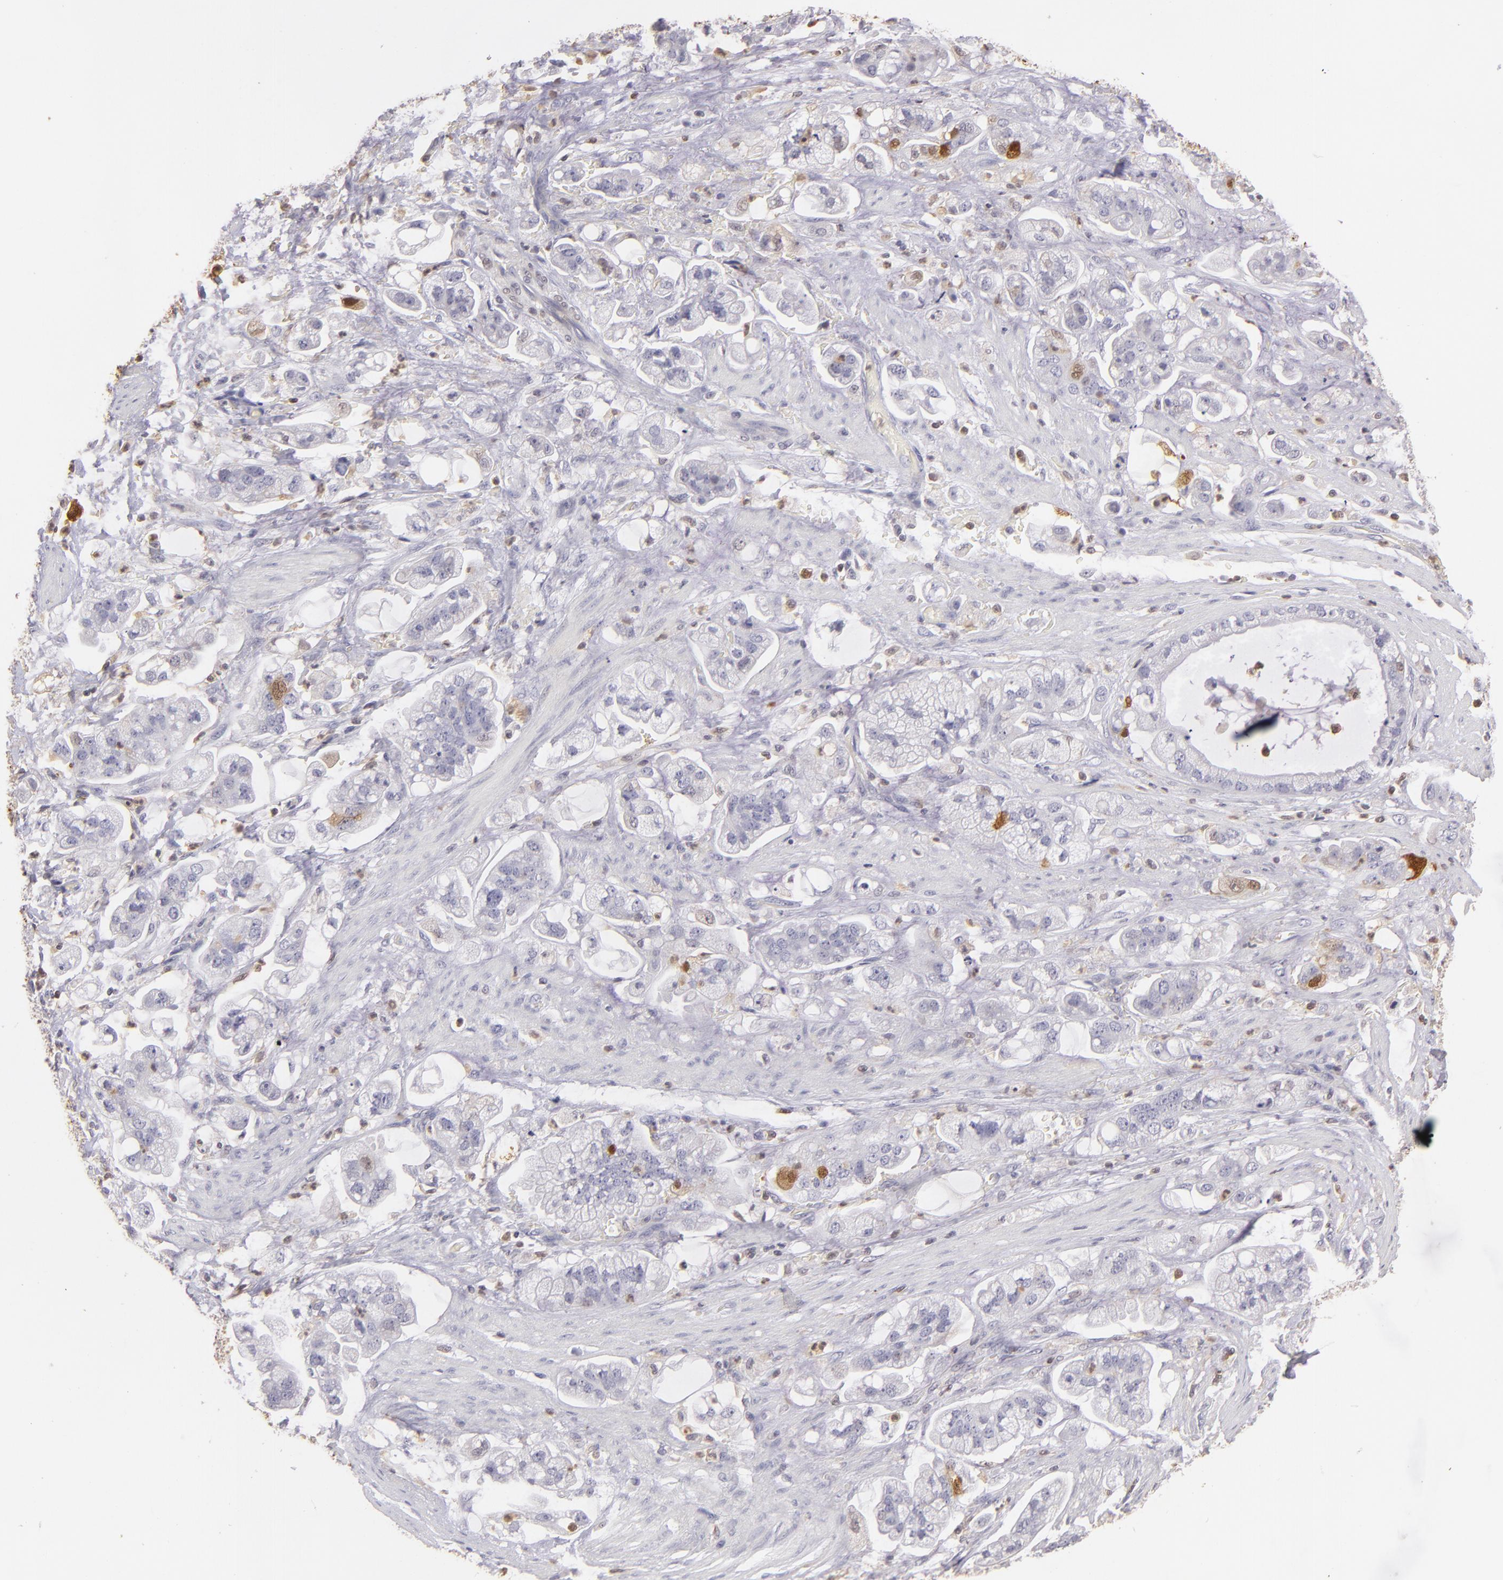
{"staining": {"intensity": "negative", "quantity": "none", "location": "none"}, "tissue": "stomach cancer", "cell_type": "Tumor cells", "image_type": "cancer", "snomed": [{"axis": "morphology", "description": "Adenocarcinoma, NOS"}, {"axis": "topography", "description": "Stomach"}], "caption": "IHC of stomach cancer displays no positivity in tumor cells.", "gene": "S100A2", "patient": {"sex": "male", "age": 62}}